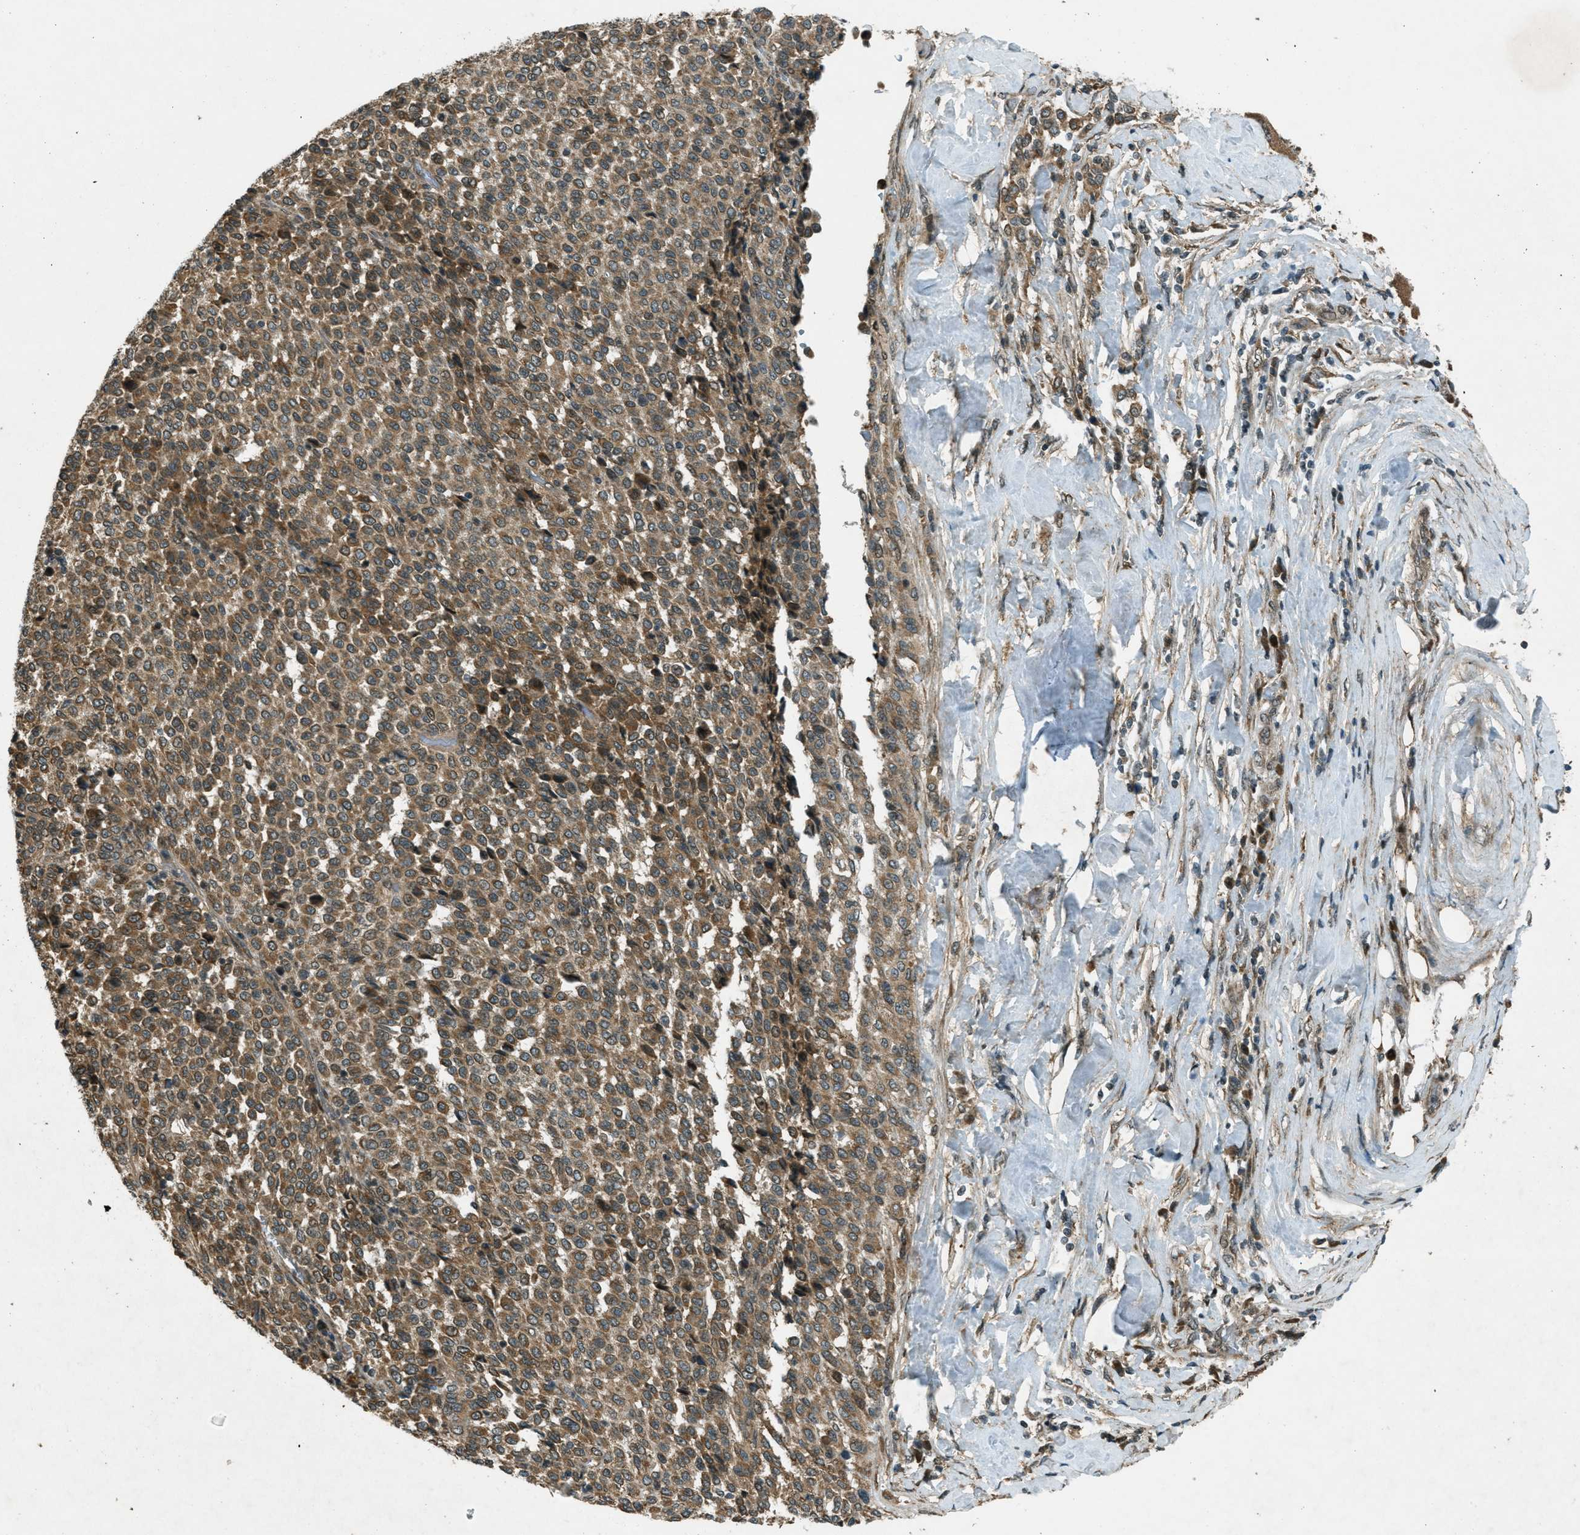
{"staining": {"intensity": "weak", "quantity": ">75%", "location": "cytoplasmic/membranous"}, "tissue": "melanoma", "cell_type": "Tumor cells", "image_type": "cancer", "snomed": [{"axis": "morphology", "description": "Malignant melanoma, Metastatic site"}, {"axis": "topography", "description": "Pancreas"}], "caption": "Immunohistochemistry histopathology image of neoplastic tissue: human malignant melanoma (metastatic site) stained using immunohistochemistry (IHC) demonstrates low levels of weak protein expression localized specifically in the cytoplasmic/membranous of tumor cells, appearing as a cytoplasmic/membranous brown color.", "gene": "EIF2AK3", "patient": {"sex": "female", "age": 30}}